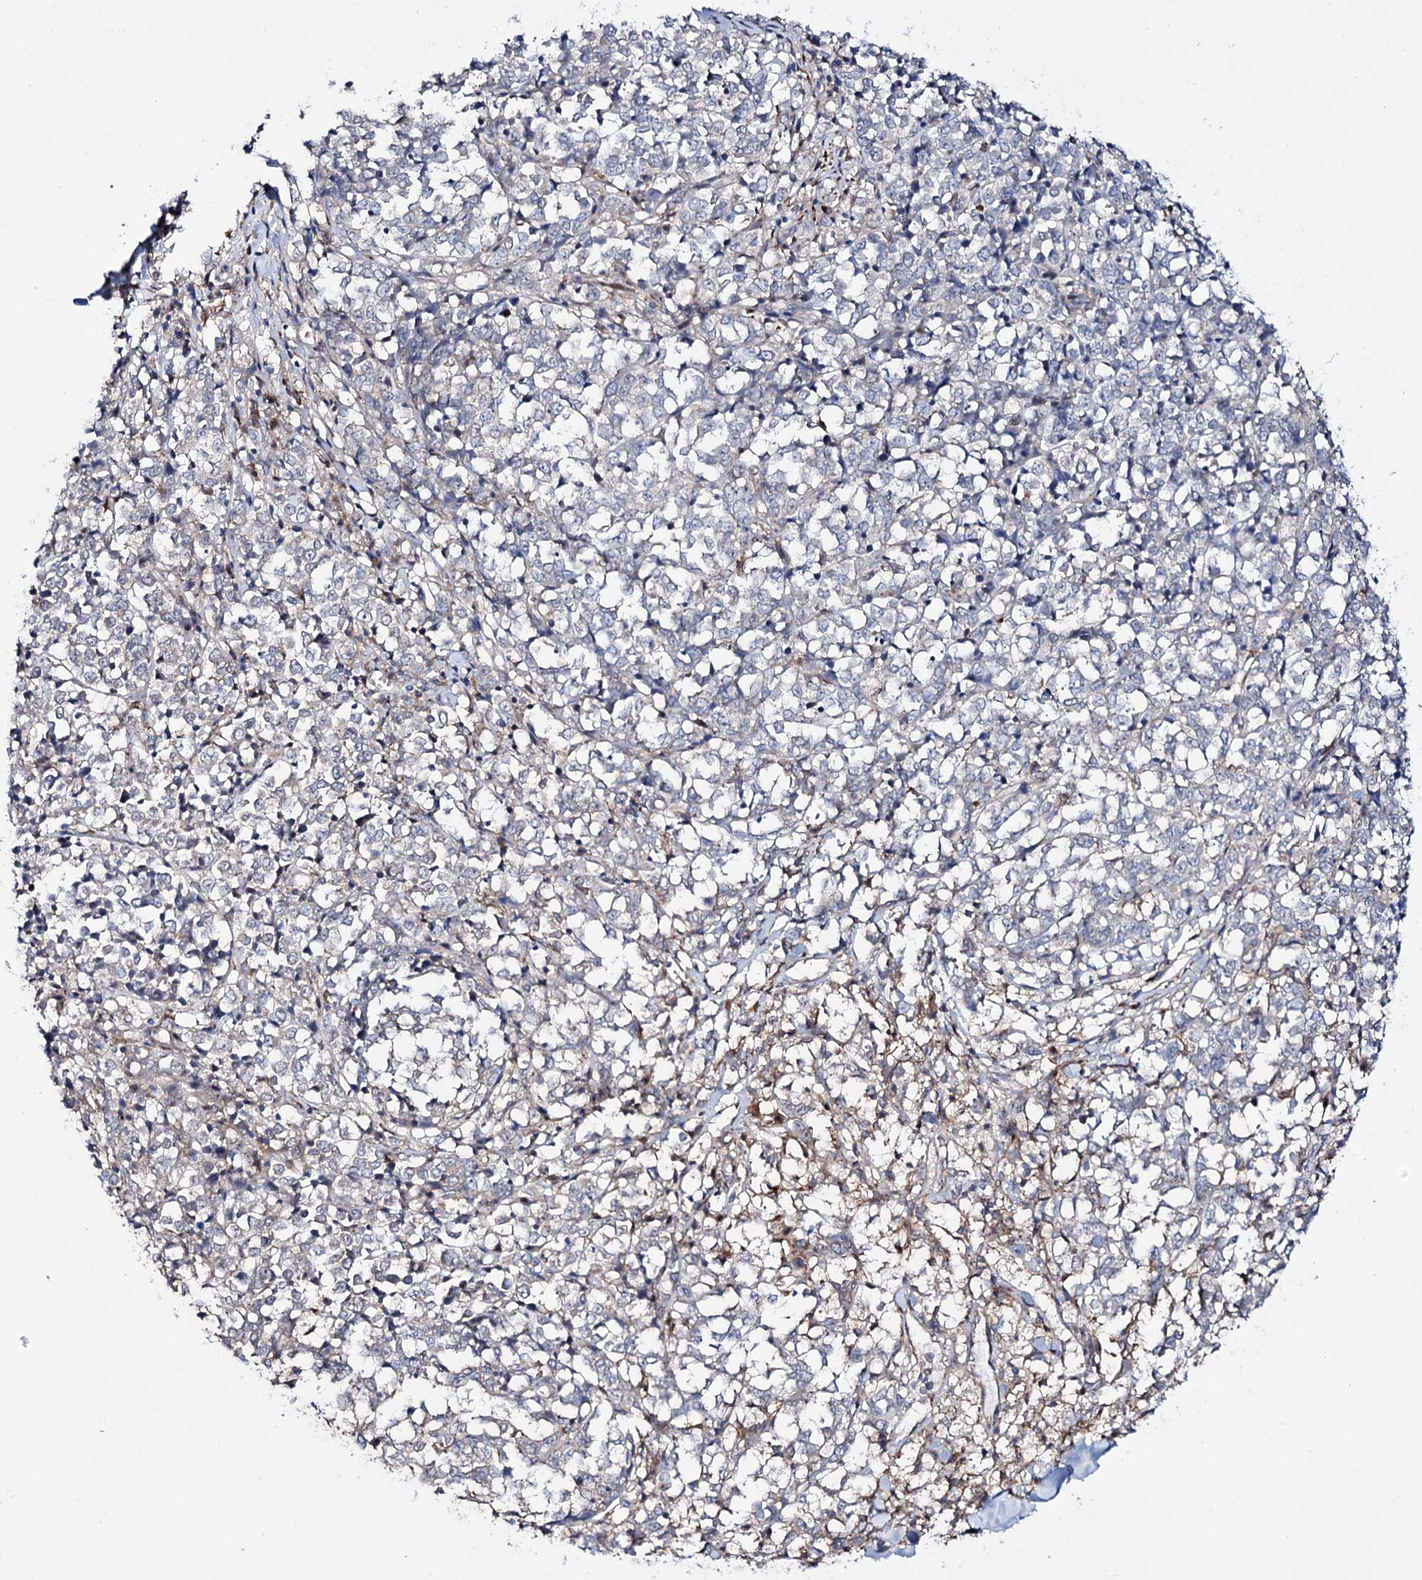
{"staining": {"intensity": "negative", "quantity": "none", "location": "none"}, "tissue": "melanoma", "cell_type": "Tumor cells", "image_type": "cancer", "snomed": [{"axis": "morphology", "description": "Malignant melanoma, NOS"}, {"axis": "topography", "description": "Skin"}], "caption": "High magnification brightfield microscopy of malignant melanoma stained with DAB (brown) and counterstained with hematoxylin (blue): tumor cells show no significant expression.", "gene": "SEC24A", "patient": {"sex": "female", "age": 72}}